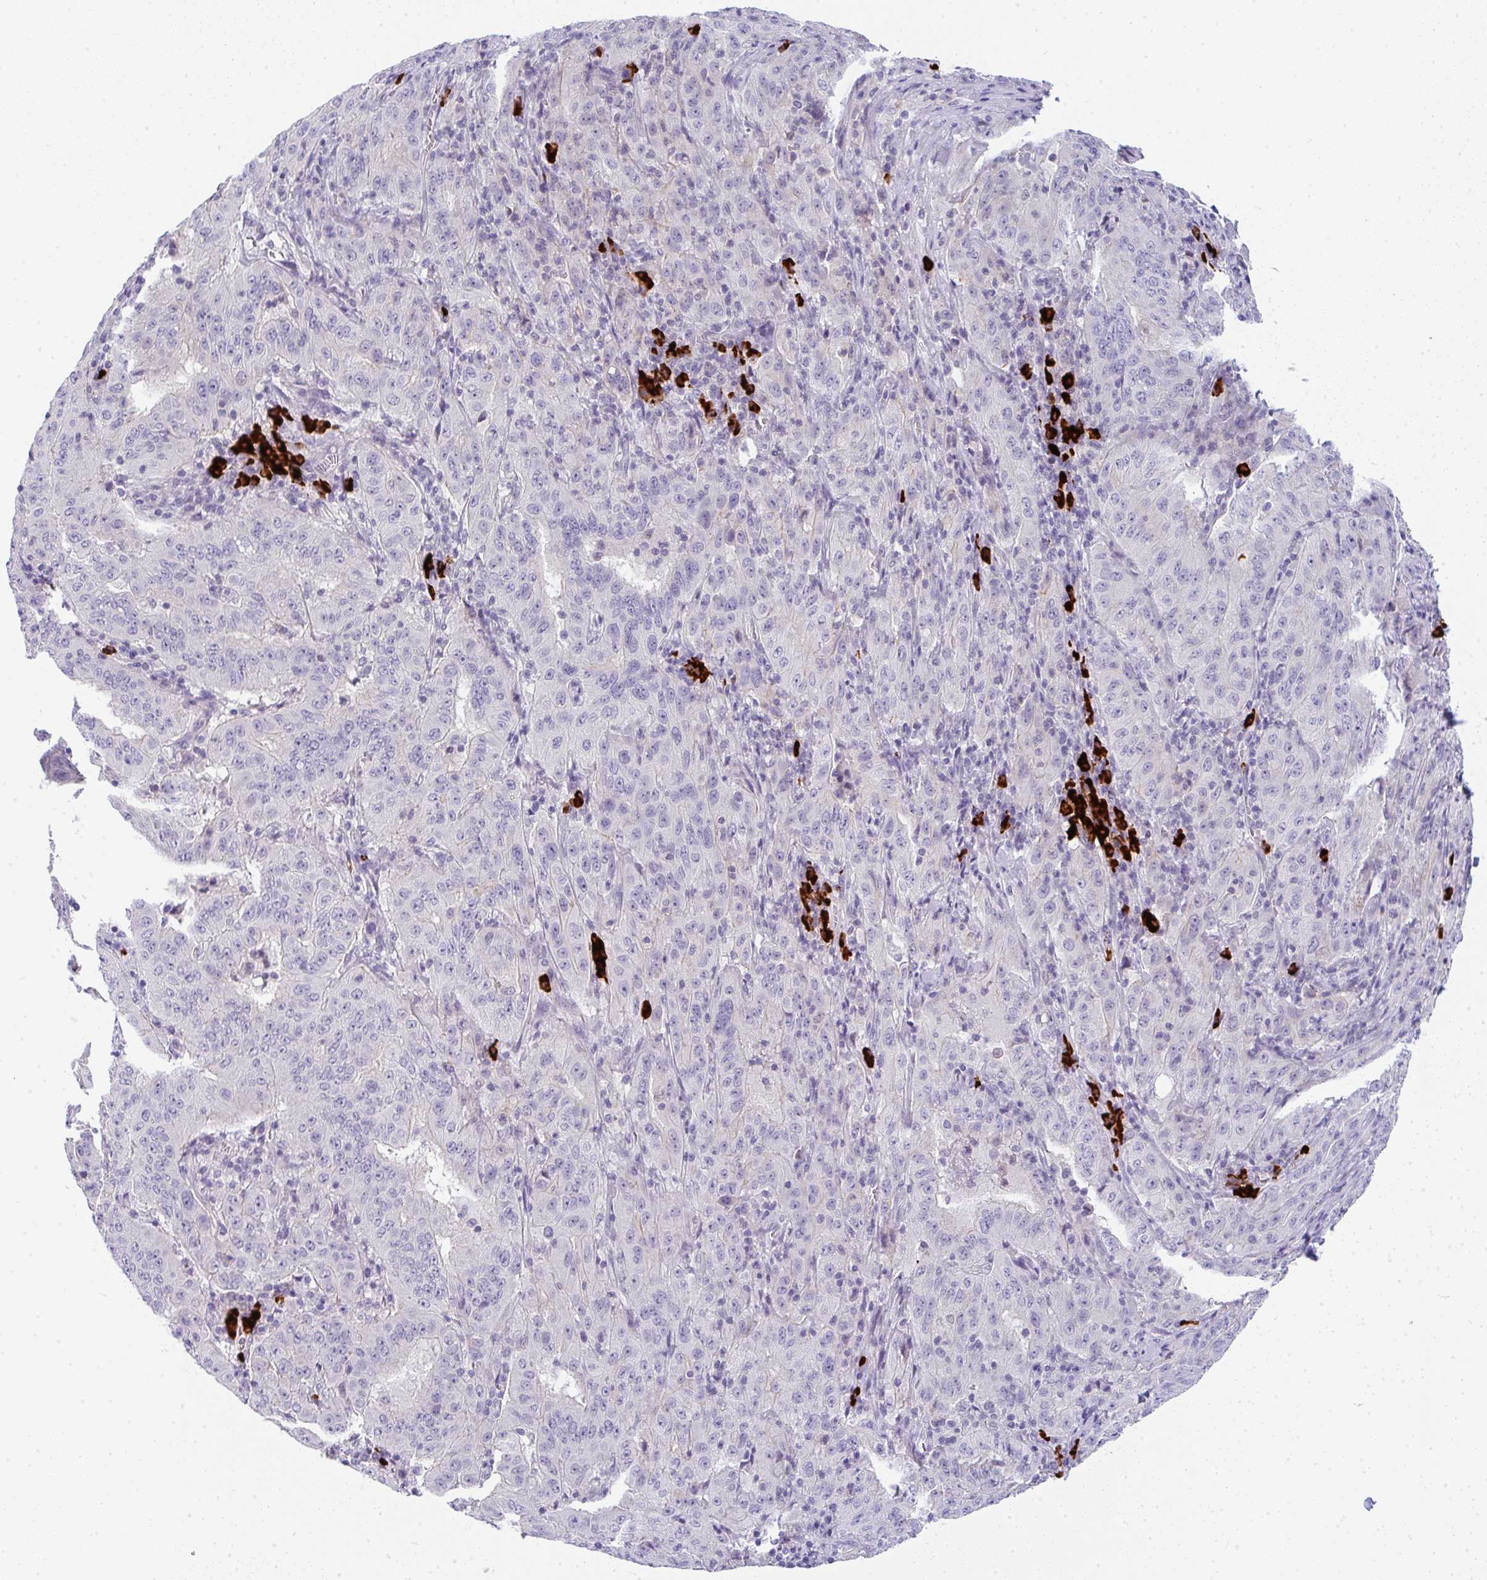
{"staining": {"intensity": "weak", "quantity": "<25%", "location": "cytoplasmic/membranous"}, "tissue": "pancreatic cancer", "cell_type": "Tumor cells", "image_type": "cancer", "snomed": [{"axis": "morphology", "description": "Adenocarcinoma, NOS"}, {"axis": "topography", "description": "Pancreas"}], "caption": "Pancreatic adenocarcinoma was stained to show a protein in brown. There is no significant staining in tumor cells.", "gene": "CACNA1S", "patient": {"sex": "male", "age": 63}}